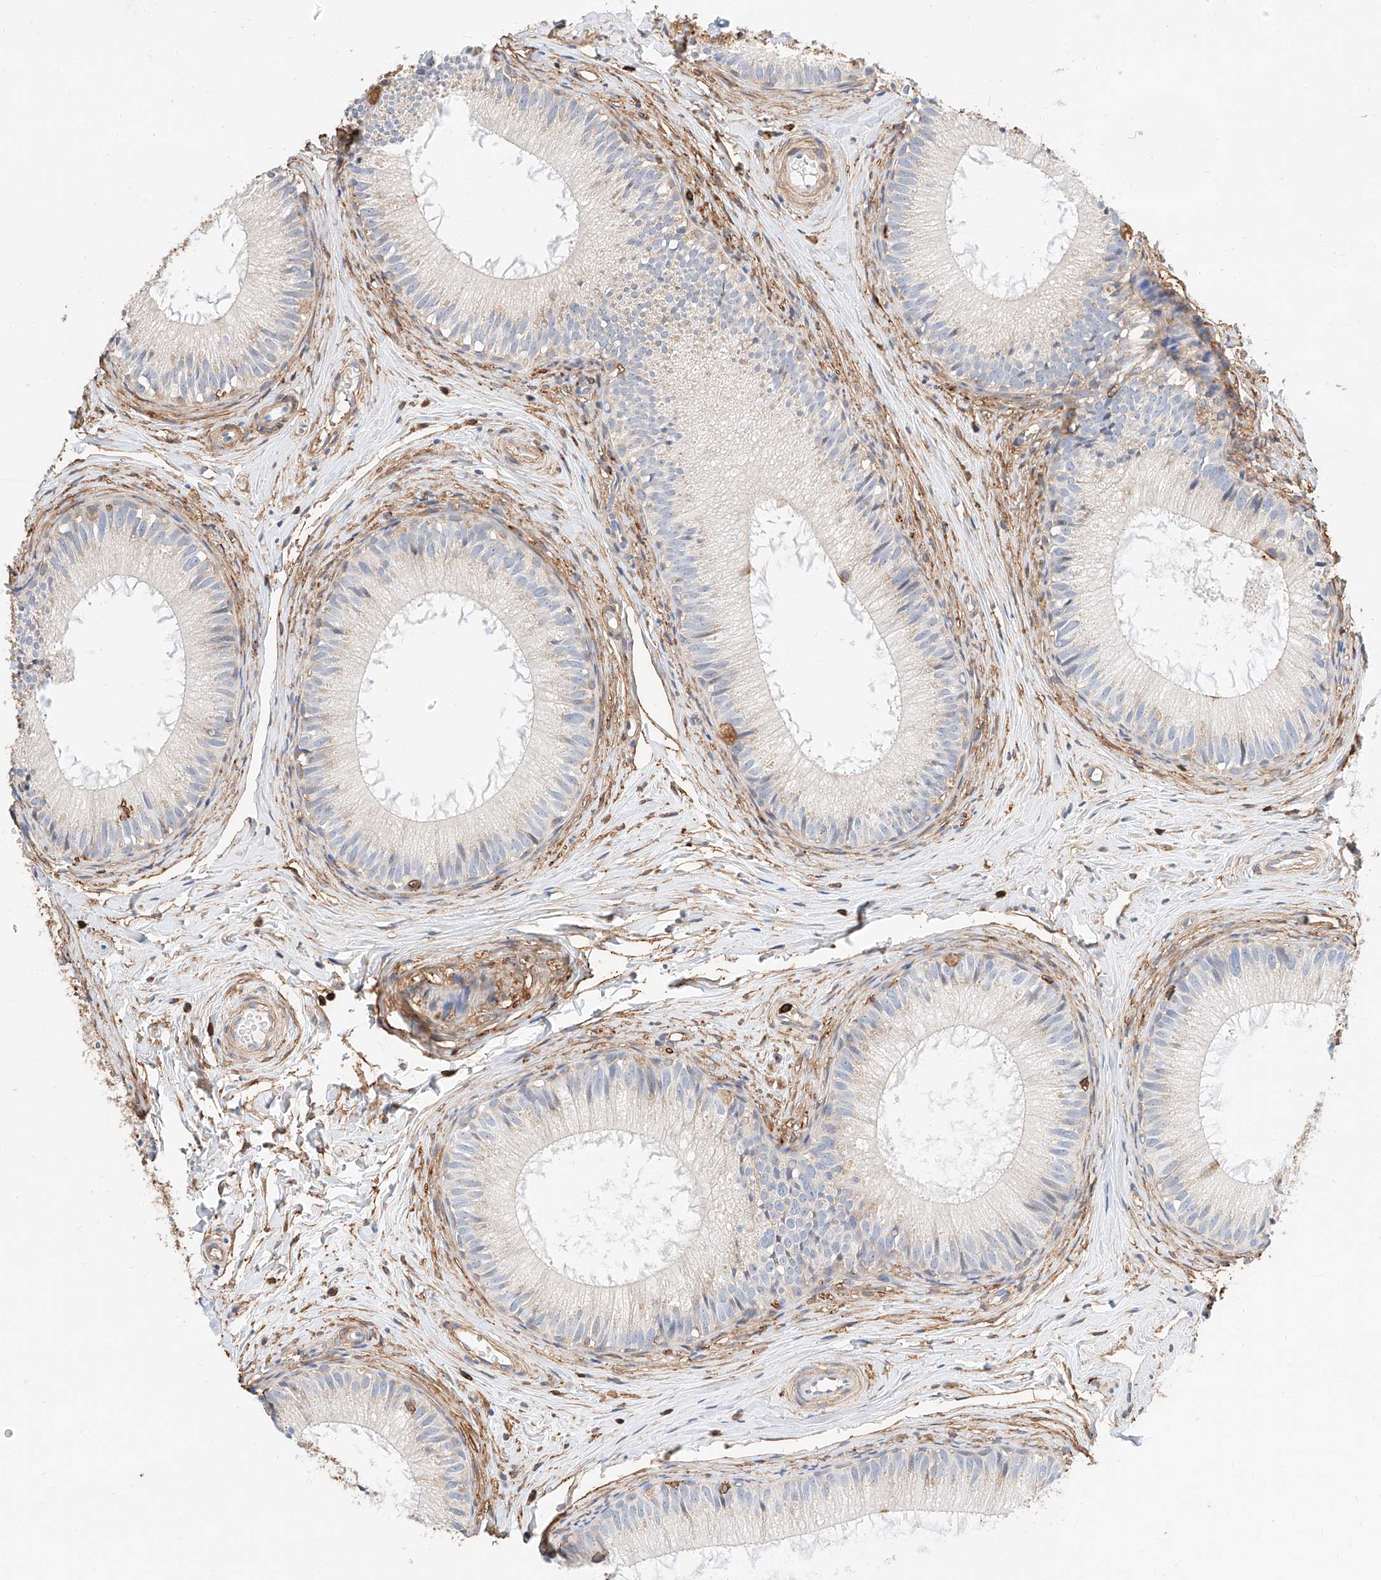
{"staining": {"intensity": "strong", "quantity": "<25%", "location": "cytoplasmic/membranous"}, "tissue": "epididymis", "cell_type": "Glandular cells", "image_type": "normal", "snomed": [{"axis": "morphology", "description": "Normal tissue, NOS"}, {"axis": "topography", "description": "Epididymis"}], "caption": "Immunohistochemical staining of normal epididymis displays strong cytoplasmic/membranous protein staining in approximately <25% of glandular cells.", "gene": "WFS1", "patient": {"sex": "male", "age": 34}}